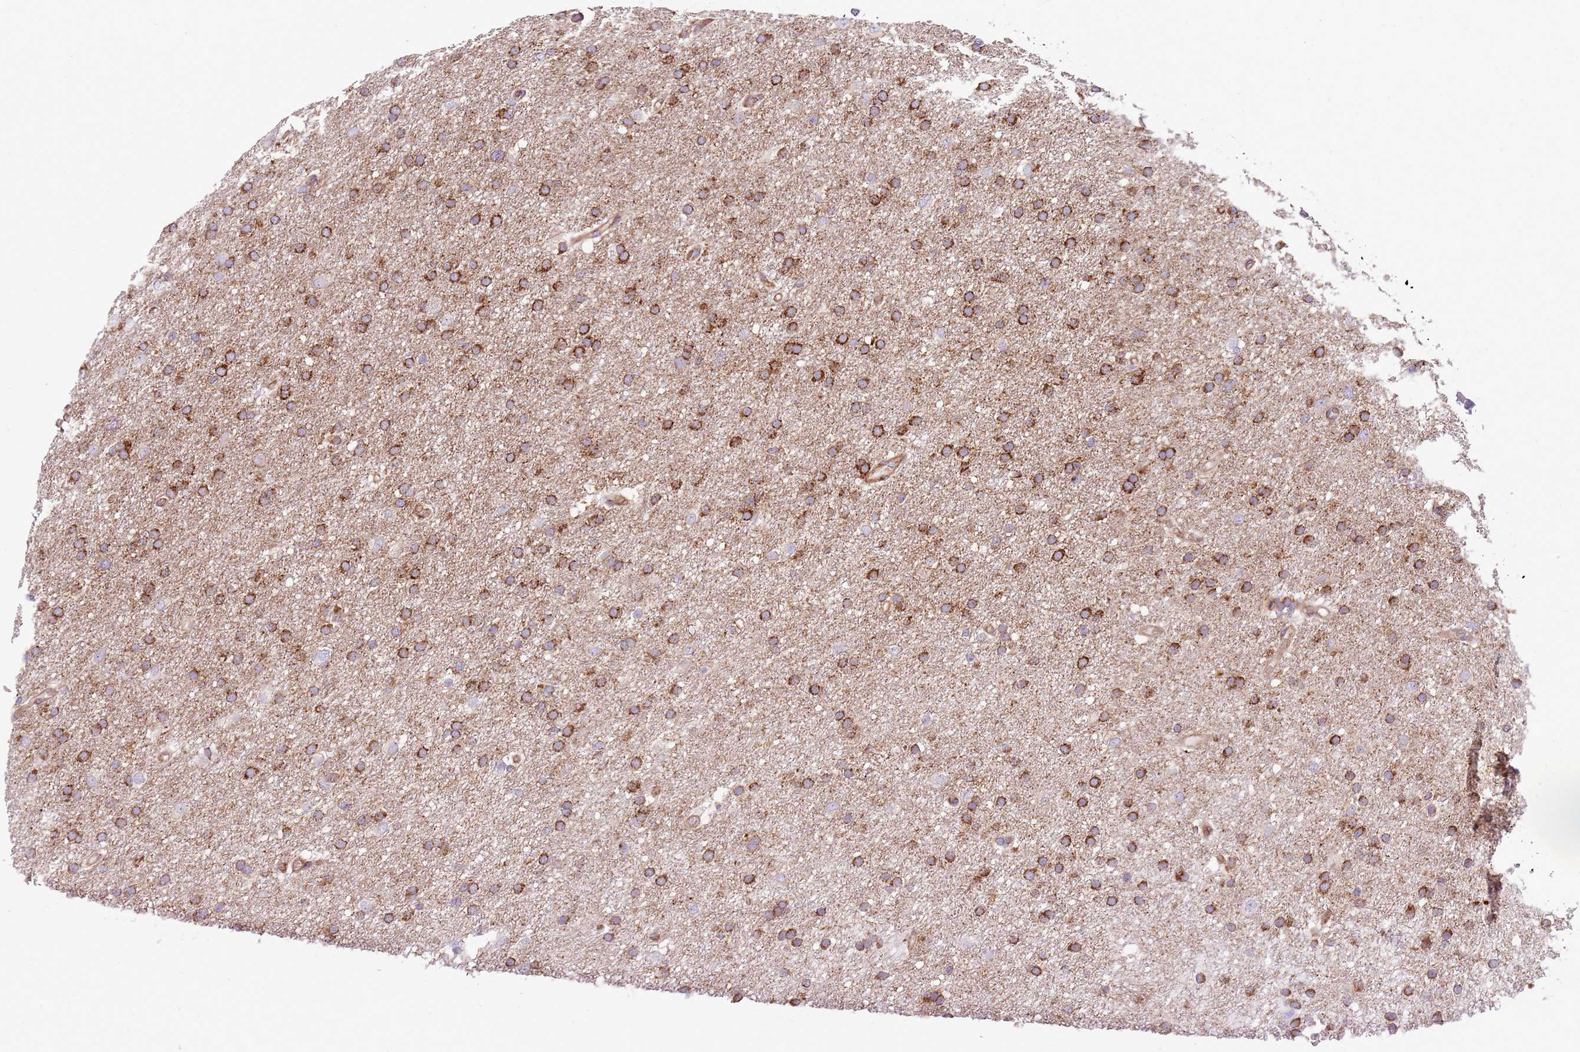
{"staining": {"intensity": "strong", "quantity": "25%-75%", "location": "cytoplasmic/membranous"}, "tissue": "glioma", "cell_type": "Tumor cells", "image_type": "cancer", "snomed": [{"axis": "morphology", "description": "Glioma, malignant, High grade"}, {"axis": "topography", "description": "Cerebral cortex"}], "caption": "The immunohistochemical stain highlights strong cytoplasmic/membranous expression in tumor cells of malignant glioma (high-grade) tissue. (DAB IHC with brightfield microscopy, high magnification).", "gene": "SNX1", "patient": {"sex": "female", "age": 36}}